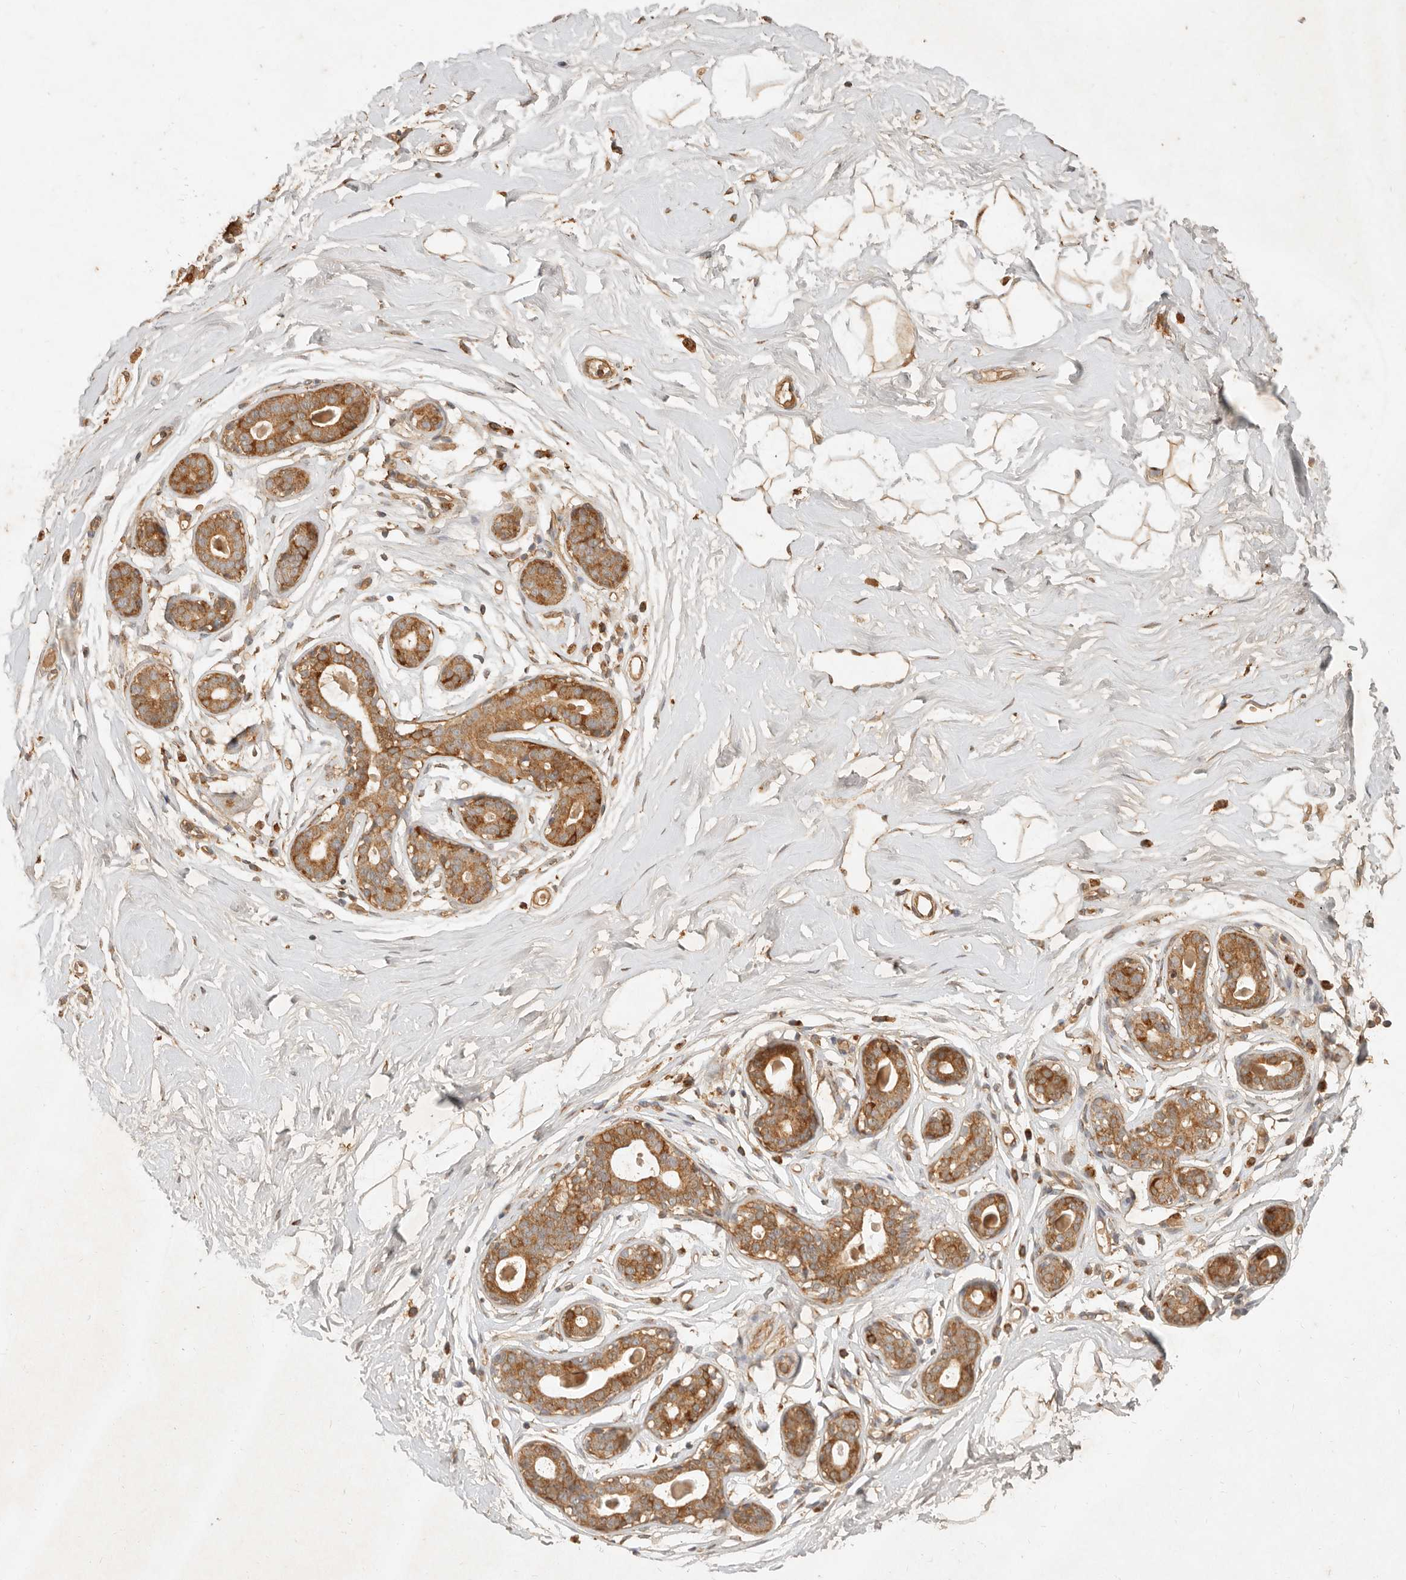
{"staining": {"intensity": "moderate", "quantity": ">75%", "location": "cytoplasmic/membranous"}, "tissue": "breast", "cell_type": "Adipocytes", "image_type": "normal", "snomed": [{"axis": "morphology", "description": "Normal tissue, NOS"}, {"axis": "morphology", "description": "Adenoma, NOS"}, {"axis": "topography", "description": "Breast"}], "caption": "This histopathology image reveals immunohistochemistry staining of normal breast, with medium moderate cytoplasmic/membranous positivity in about >75% of adipocytes.", "gene": "CLEC4C", "patient": {"sex": "female", "age": 23}}